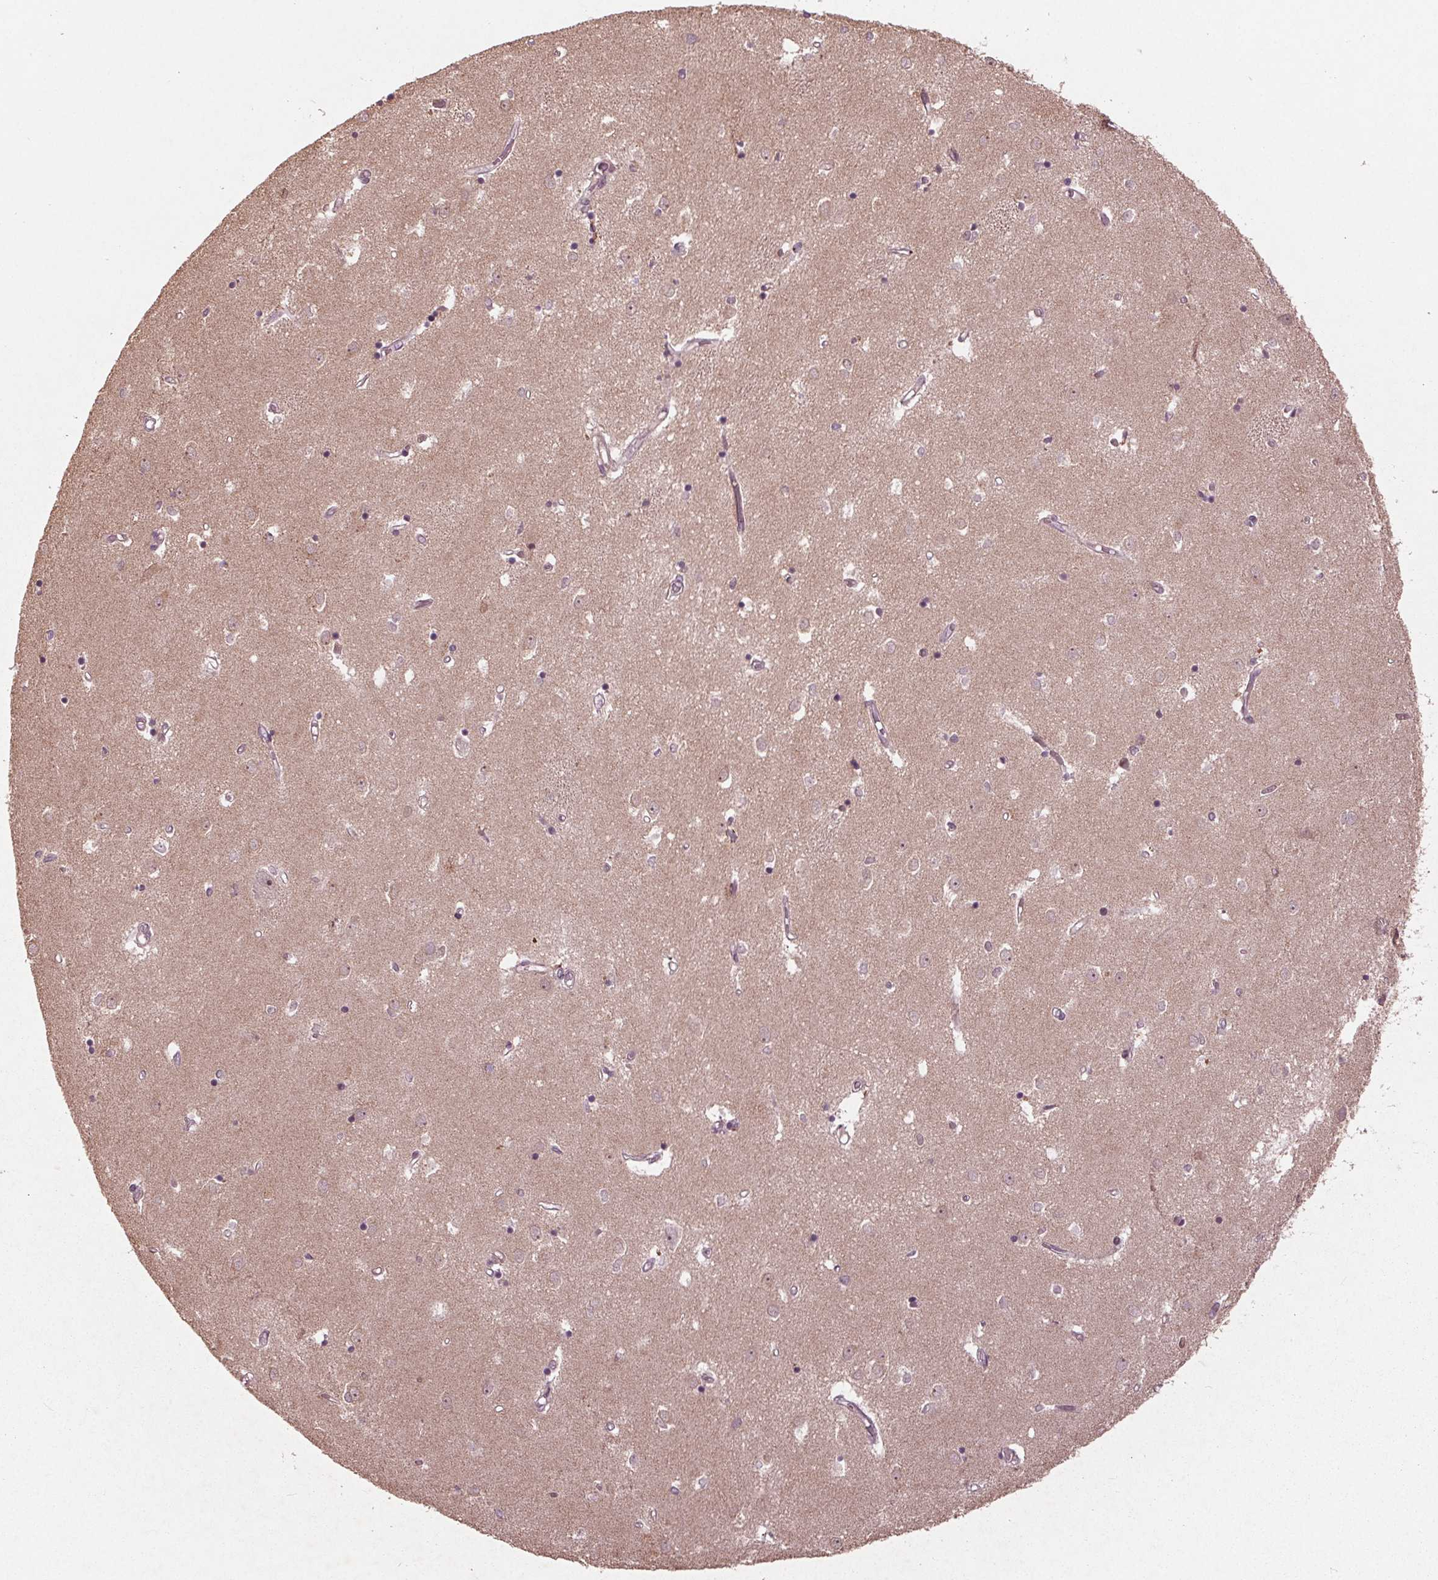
{"staining": {"intensity": "negative", "quantity": "none", "location": "none"}, "tissue": "caudate", "cell_type": "Glial cells", "image_type": "normal", "snomed": [{"axis": "morphology", "description": "Normal tissue, NOS"}, {"axis": "topography", "description": "Lateral ventricle wall"}], "caption": "Caudate stained for a protein using IHC exhibits no expression glial cells.", "gene": "CDKL4", "patient": {"sex": "male", "age": 54}}